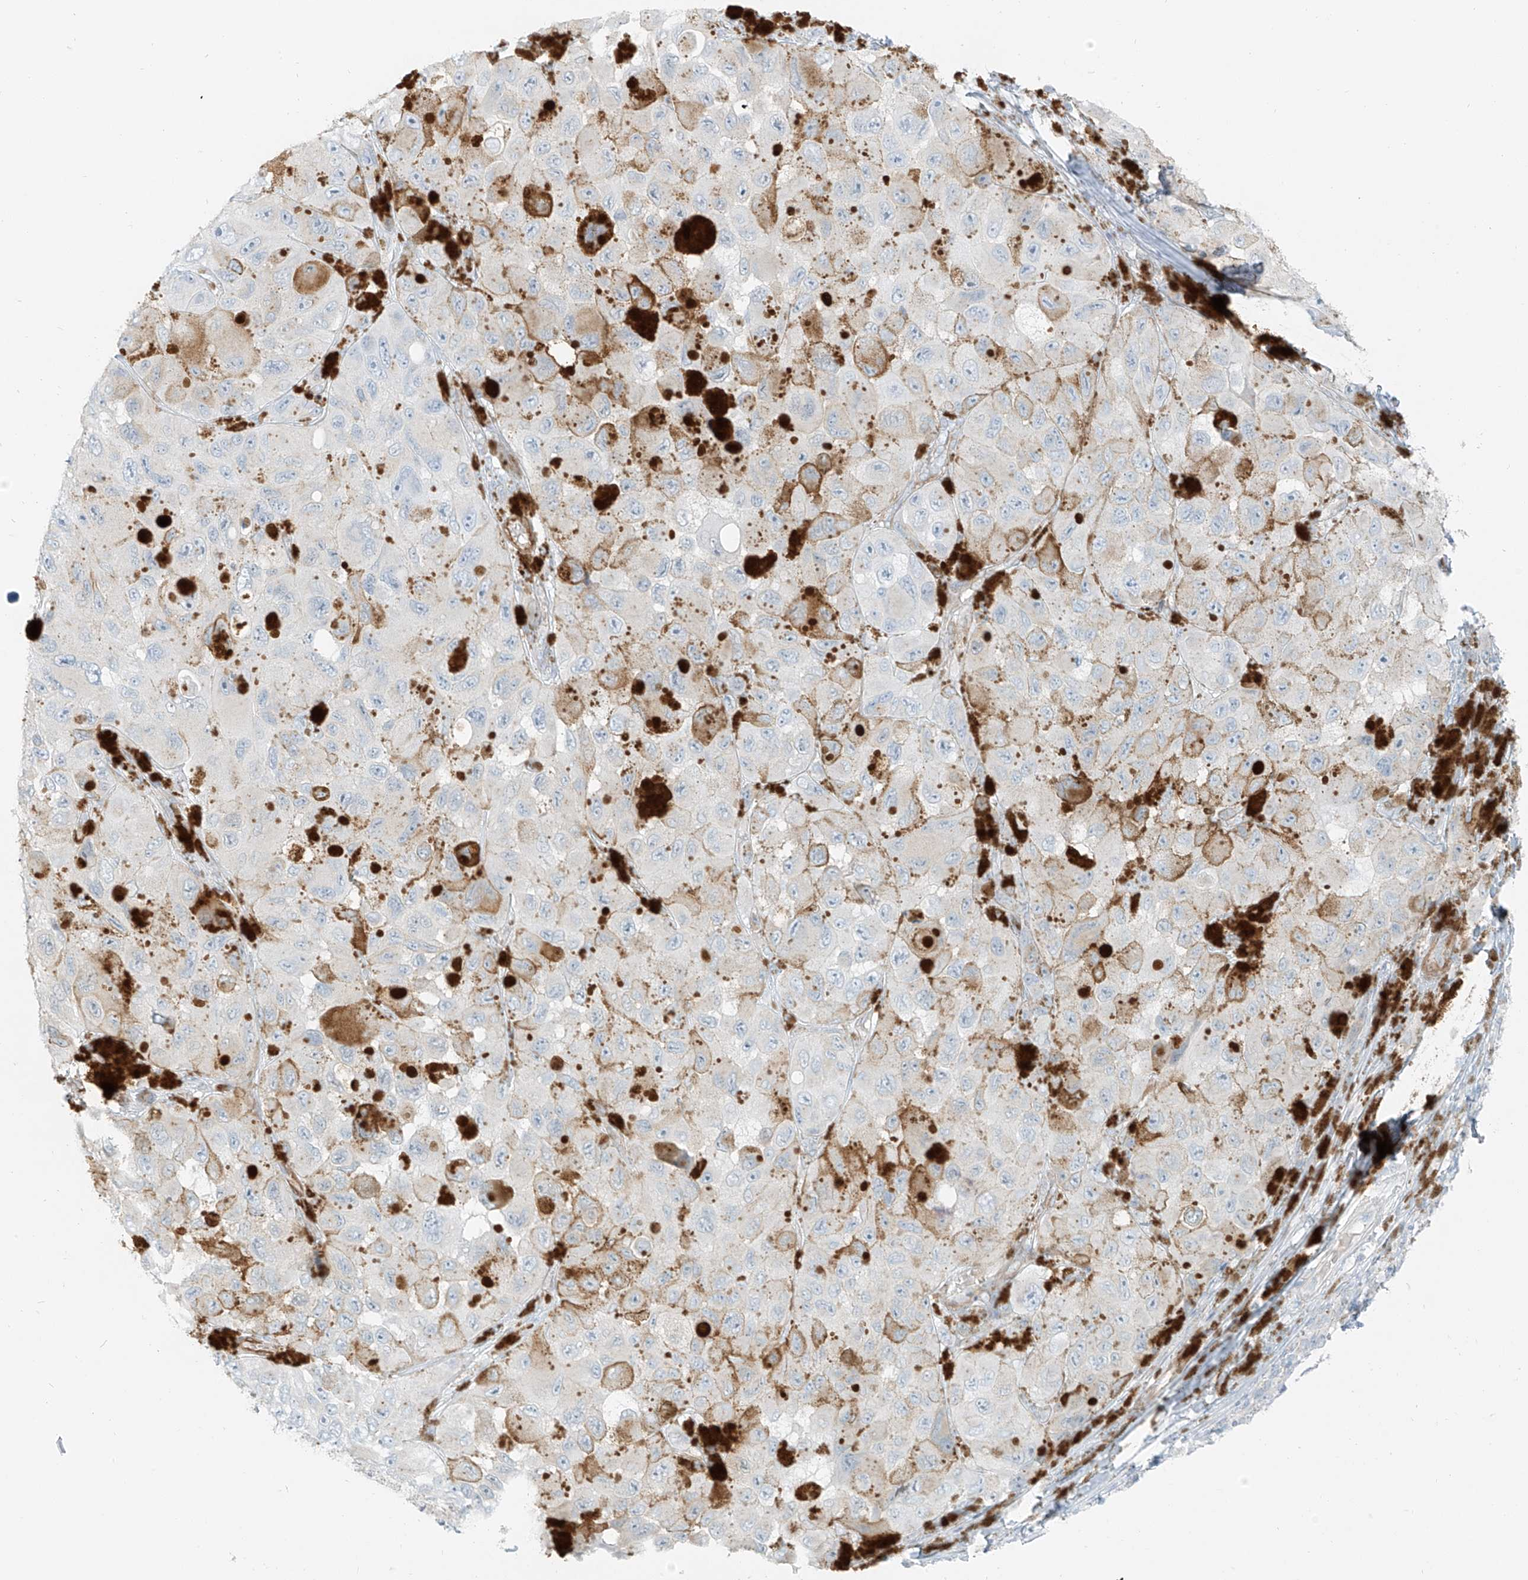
{"staining": {"intensity": "negative", "quantity": "none", "location": "none"}, "tissue": "melanoma", "cell_type": "Tumor cells", "image_type": "cancer", "snomed": [{"axis": "morphology", "description": "Malignant melanoma, NOS"}, {"axis": "topography", "description": "Skin"}], "caption": "DAB (3,3'-diaminobenzidine) immunohistochemical staining of melanoma reveals no significant staining in tumor cells.", "gene": "SMCP", "patient": {"sex": "female", "age": 73}}